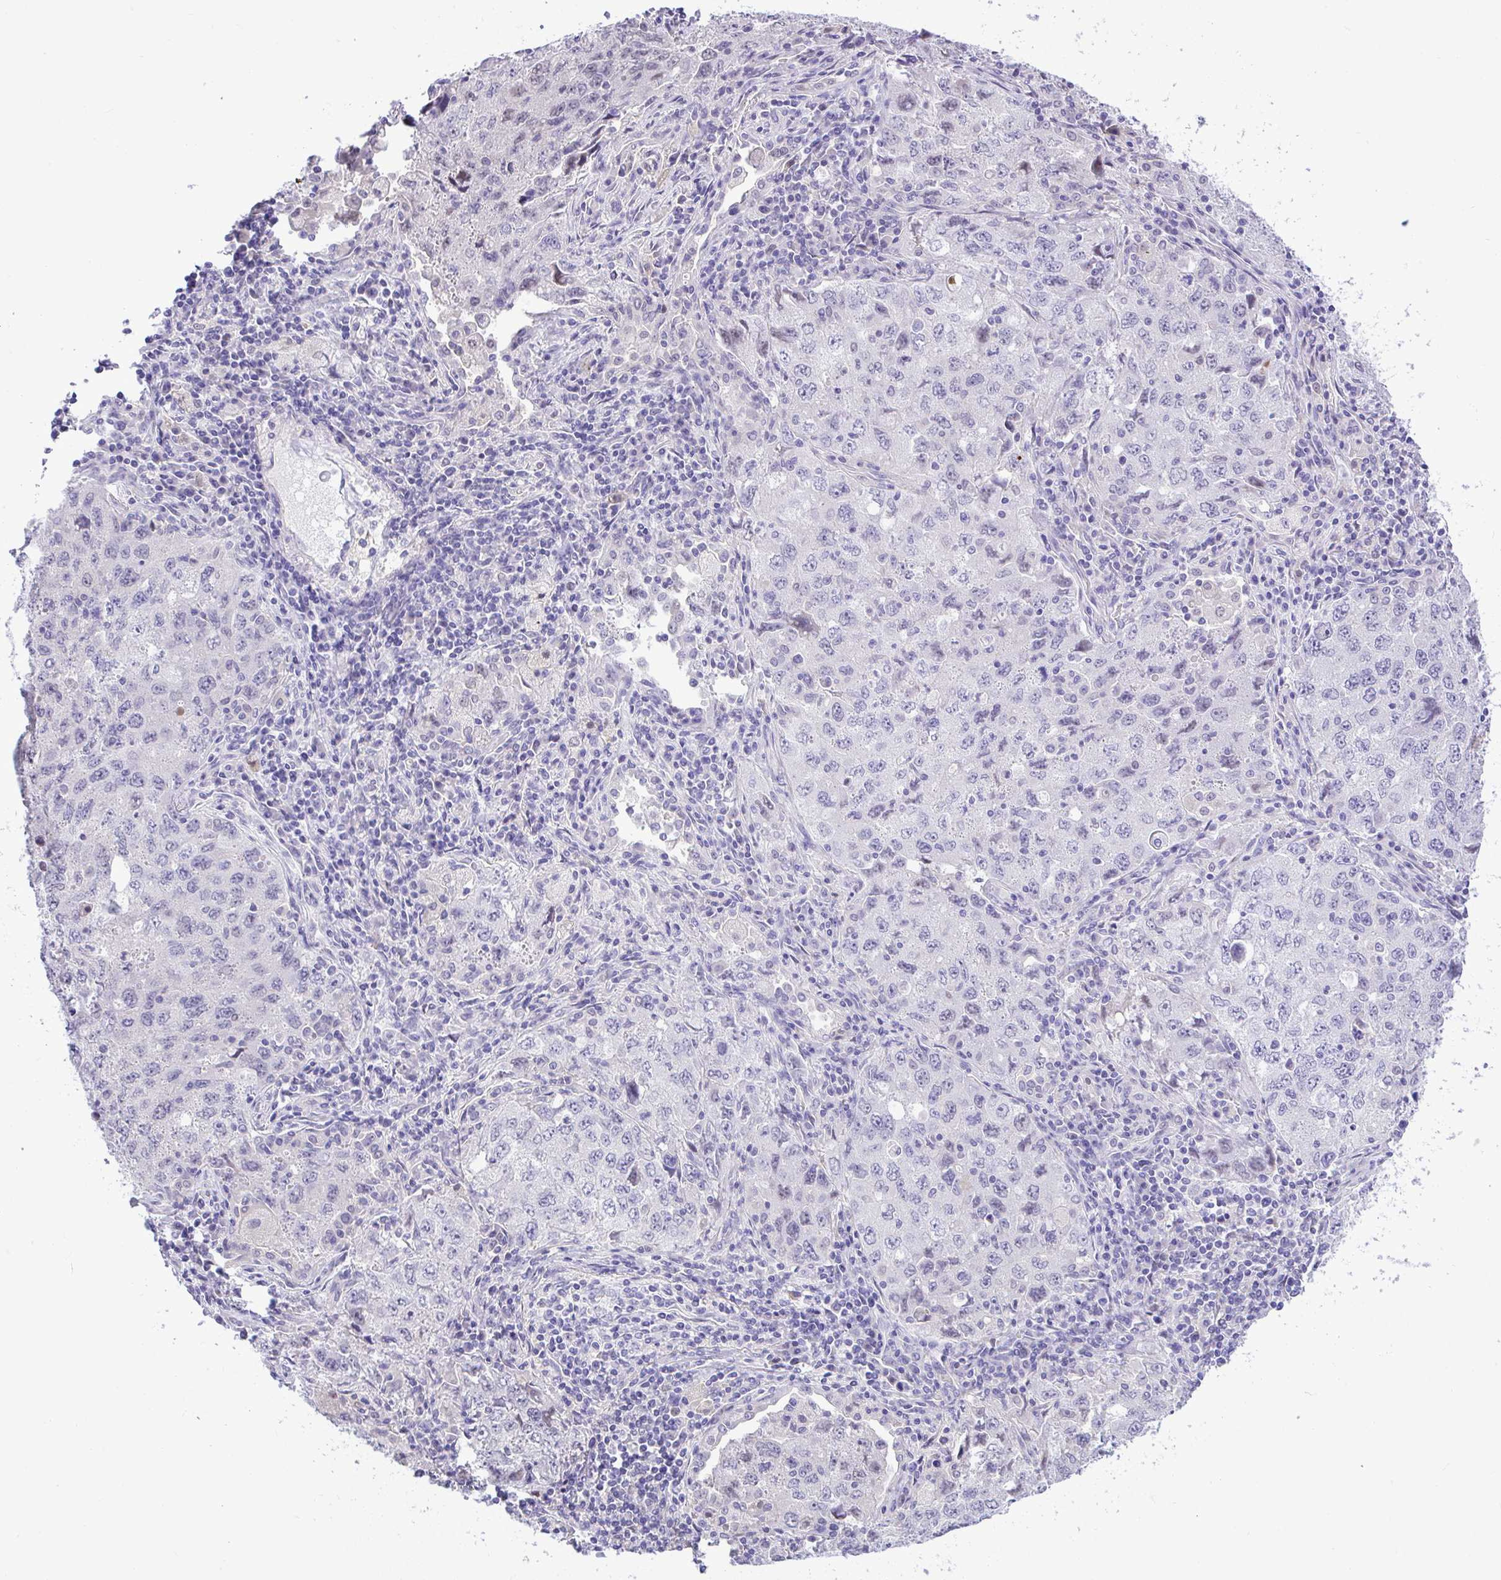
{"staining": {"intensity": "negative", "quantity": "none", "location": "none"}, "tissue": "lung cancer", "cell_type": "Tumor cells", "image_type": "cancer", "snomed": [{"axis": "morphology", "description": "Adenocarcinoma, NOS"}, {"axis": "topography", "description": "Lung"}], "caption": "A histopathology image of human adenocarcinoma (lung) is negative for staining in tumor cells.", "gene": "ZNF485", "patient": {"sex": "female", "age": 57}}